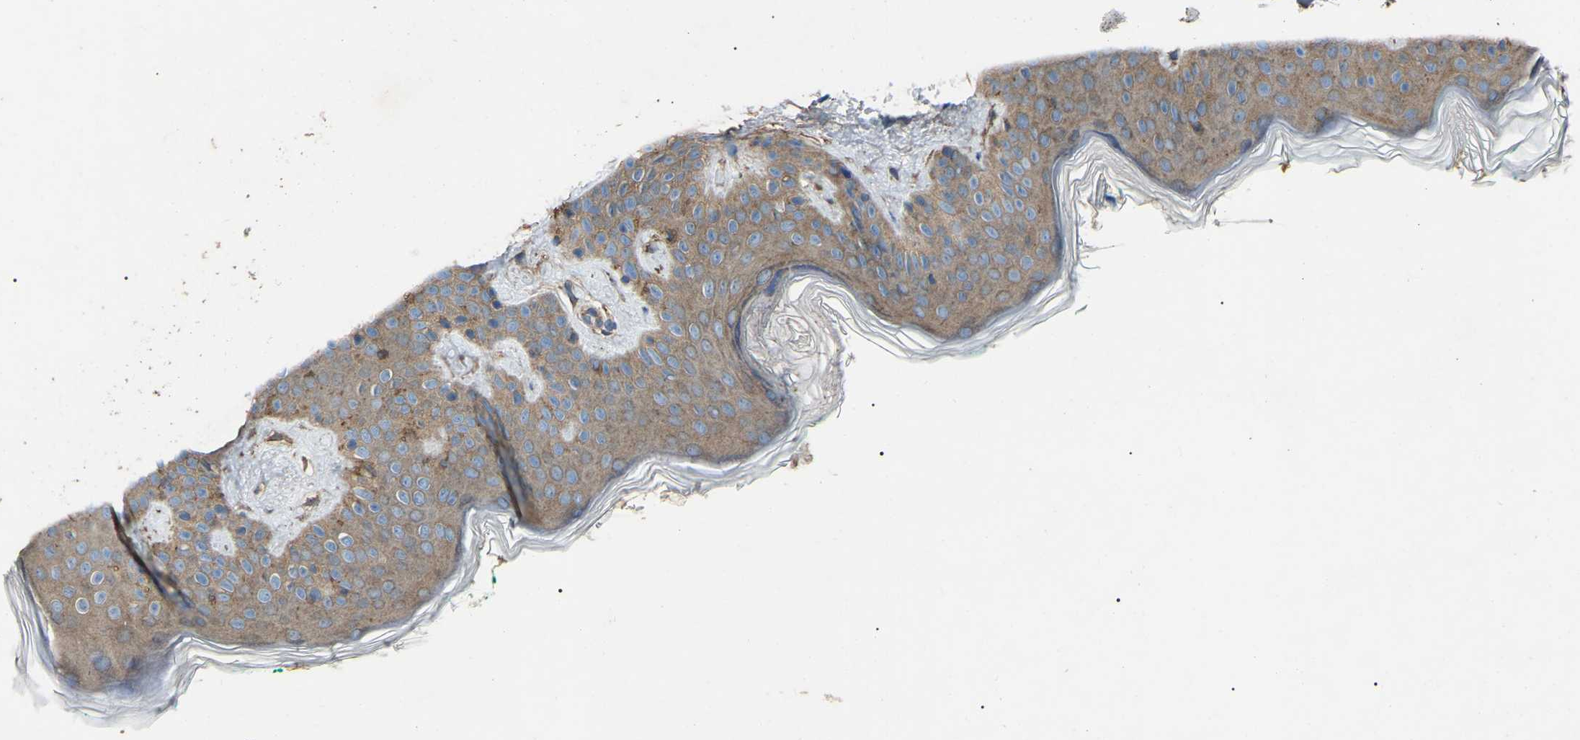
{"staining": {"intensity": "weak", "quantity": ">75%", "location": "cytoplasmic/membranous"}, "tissue": "skin", "cell_type": "Fibroblasts", "image_type": "normal", "snomed": [{"axis": "morphology", "description": "Normal tissue, NOS"}, {"axis": "topography", "description": "Skin"}], "caption": "A high-resolution histopathology image shows immunohistochemistry staining of normal skin, which exhibits weak cytoplasmic/membranous expression in approximately >75% of fibroblasts.", "gene": "AIMP1", "patient": {"sex": "male", "age": 30}}